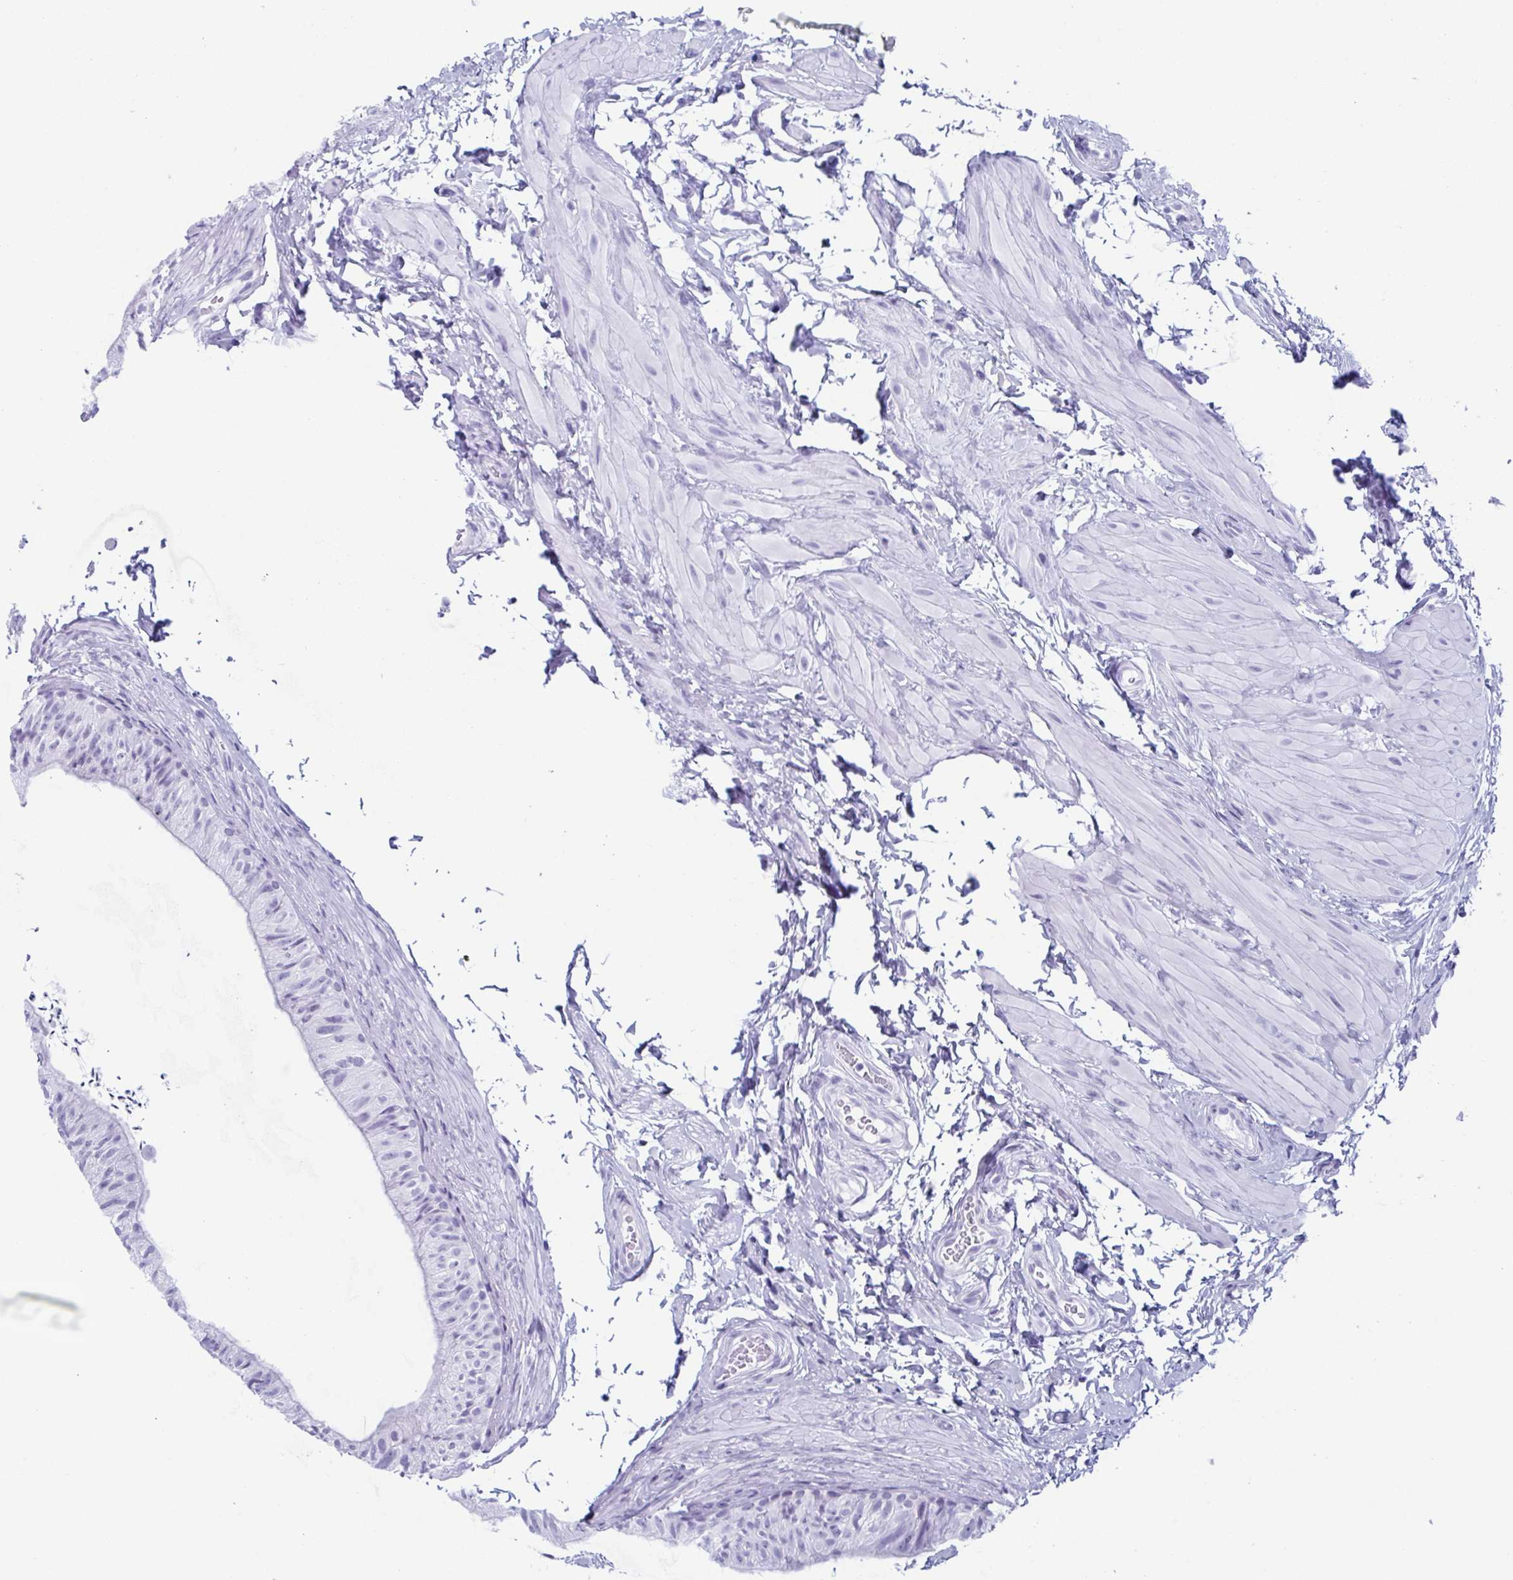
{"staining": {"intensity": "negative", "quantity": "none", "location": "none"}, "tissue": "epididymis", "cell_type": "Glandular cells", "image_type": "normal", "snomed": [{"axis": "morphology", "description": "Normal tissue, NOS"}, {"axis": "topography", "description": "Epididymis, spermatic cord, NOS"}, {"axis": "topography", "description": "Epididymis"}, {"axis": "topography", "description": "Peripheral nerve tissue"}], "caption": "Epididymis stained for a protein using immunohistochemistry reveals no positivity glandular cells.", "gene": "ZFP64", "patient": {"sex": "male", "age": 29}}